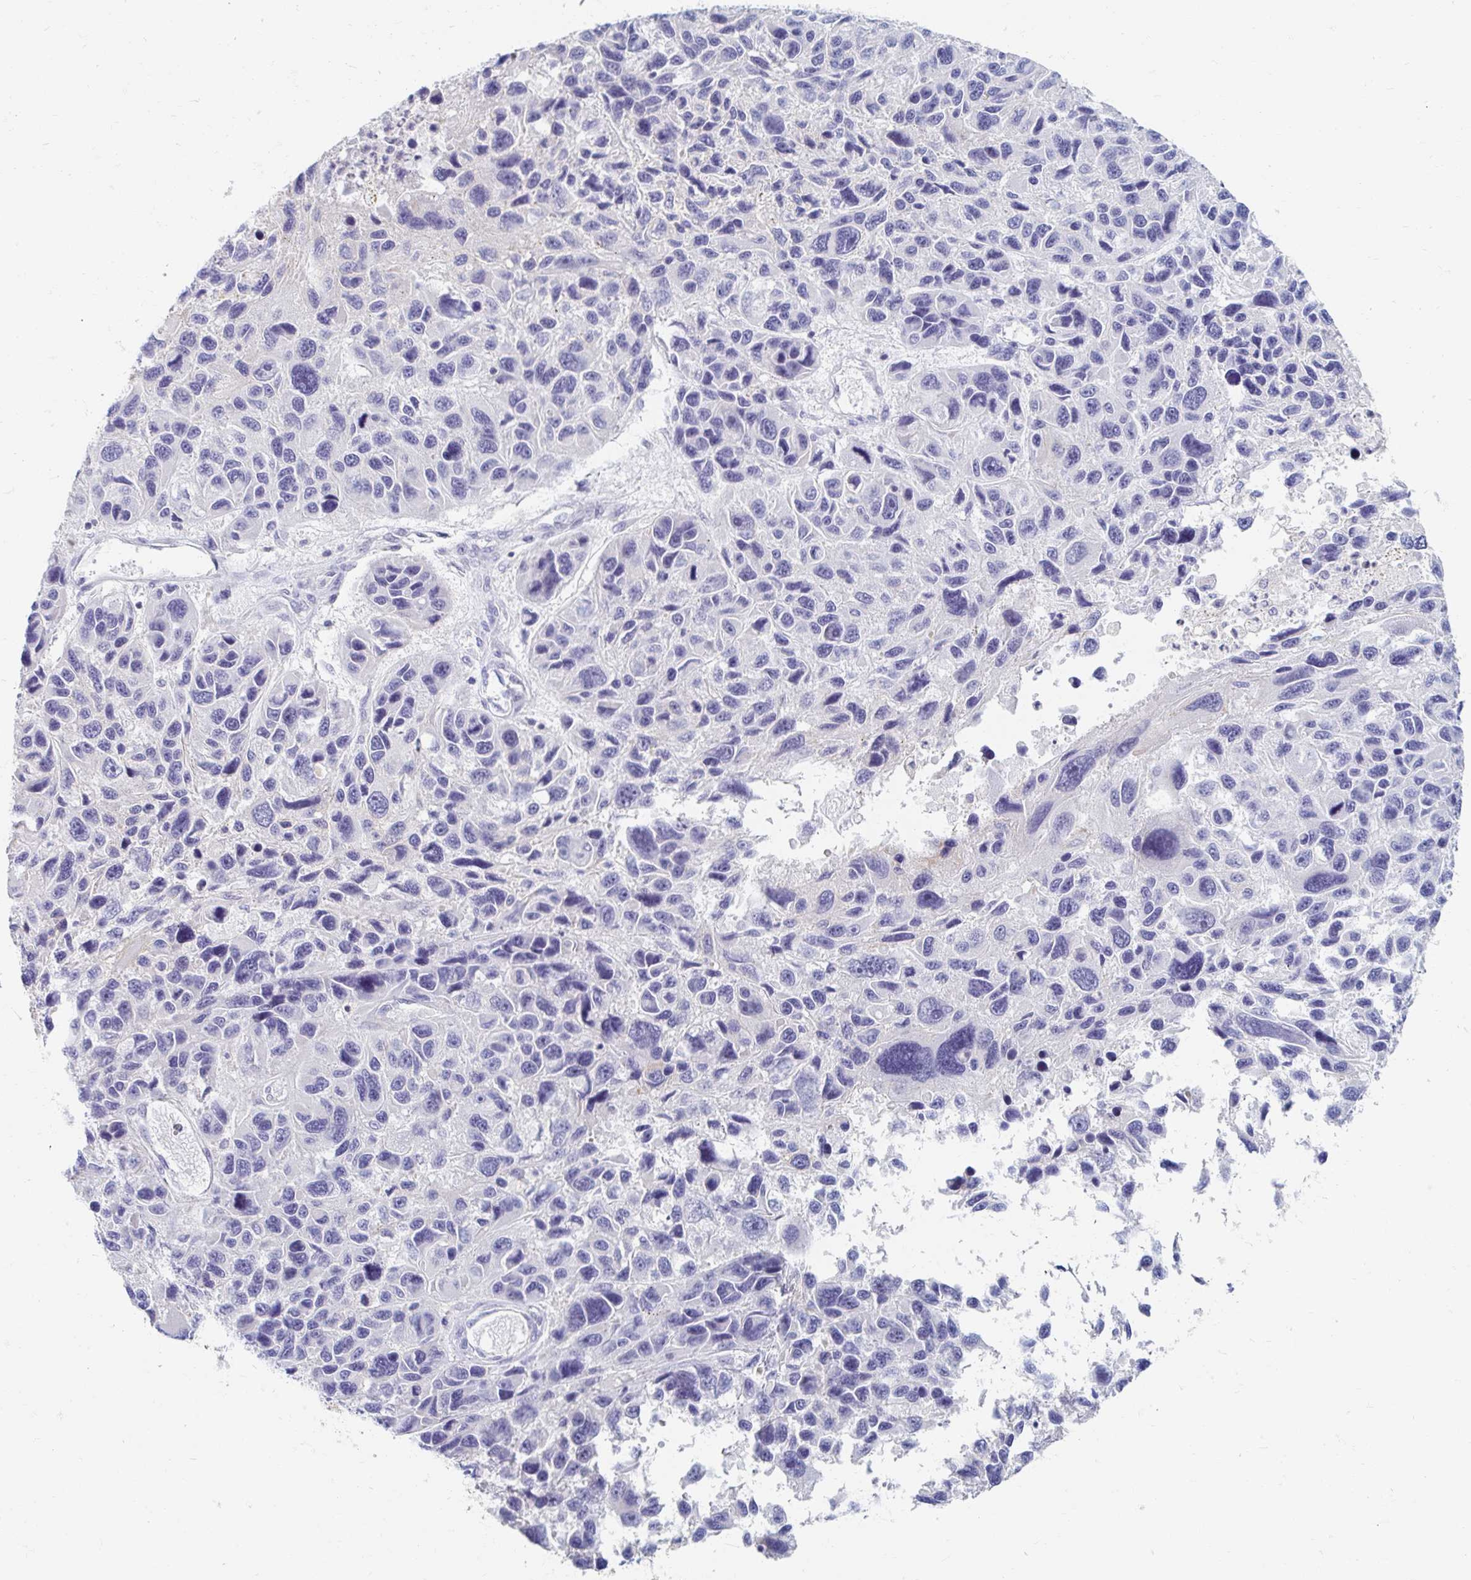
{"staining": {"intensity": "negative", "quantity": "none", "location": "none"}, "tissue": "melanoma", "cell_type": "Tumor cells", "image_type": "cancer", "snomed": [{"axis": "morphology", "description": "Malignant melanoma, NOS"}, {"axis": "topography", "description": "Skin"}], "caption": "DAB immunohistochemical staining of human melanoma reveals no significant expression in tumor cells.", "gene": "MYLK2", "patient": {"sex": "male", "age": 53}}